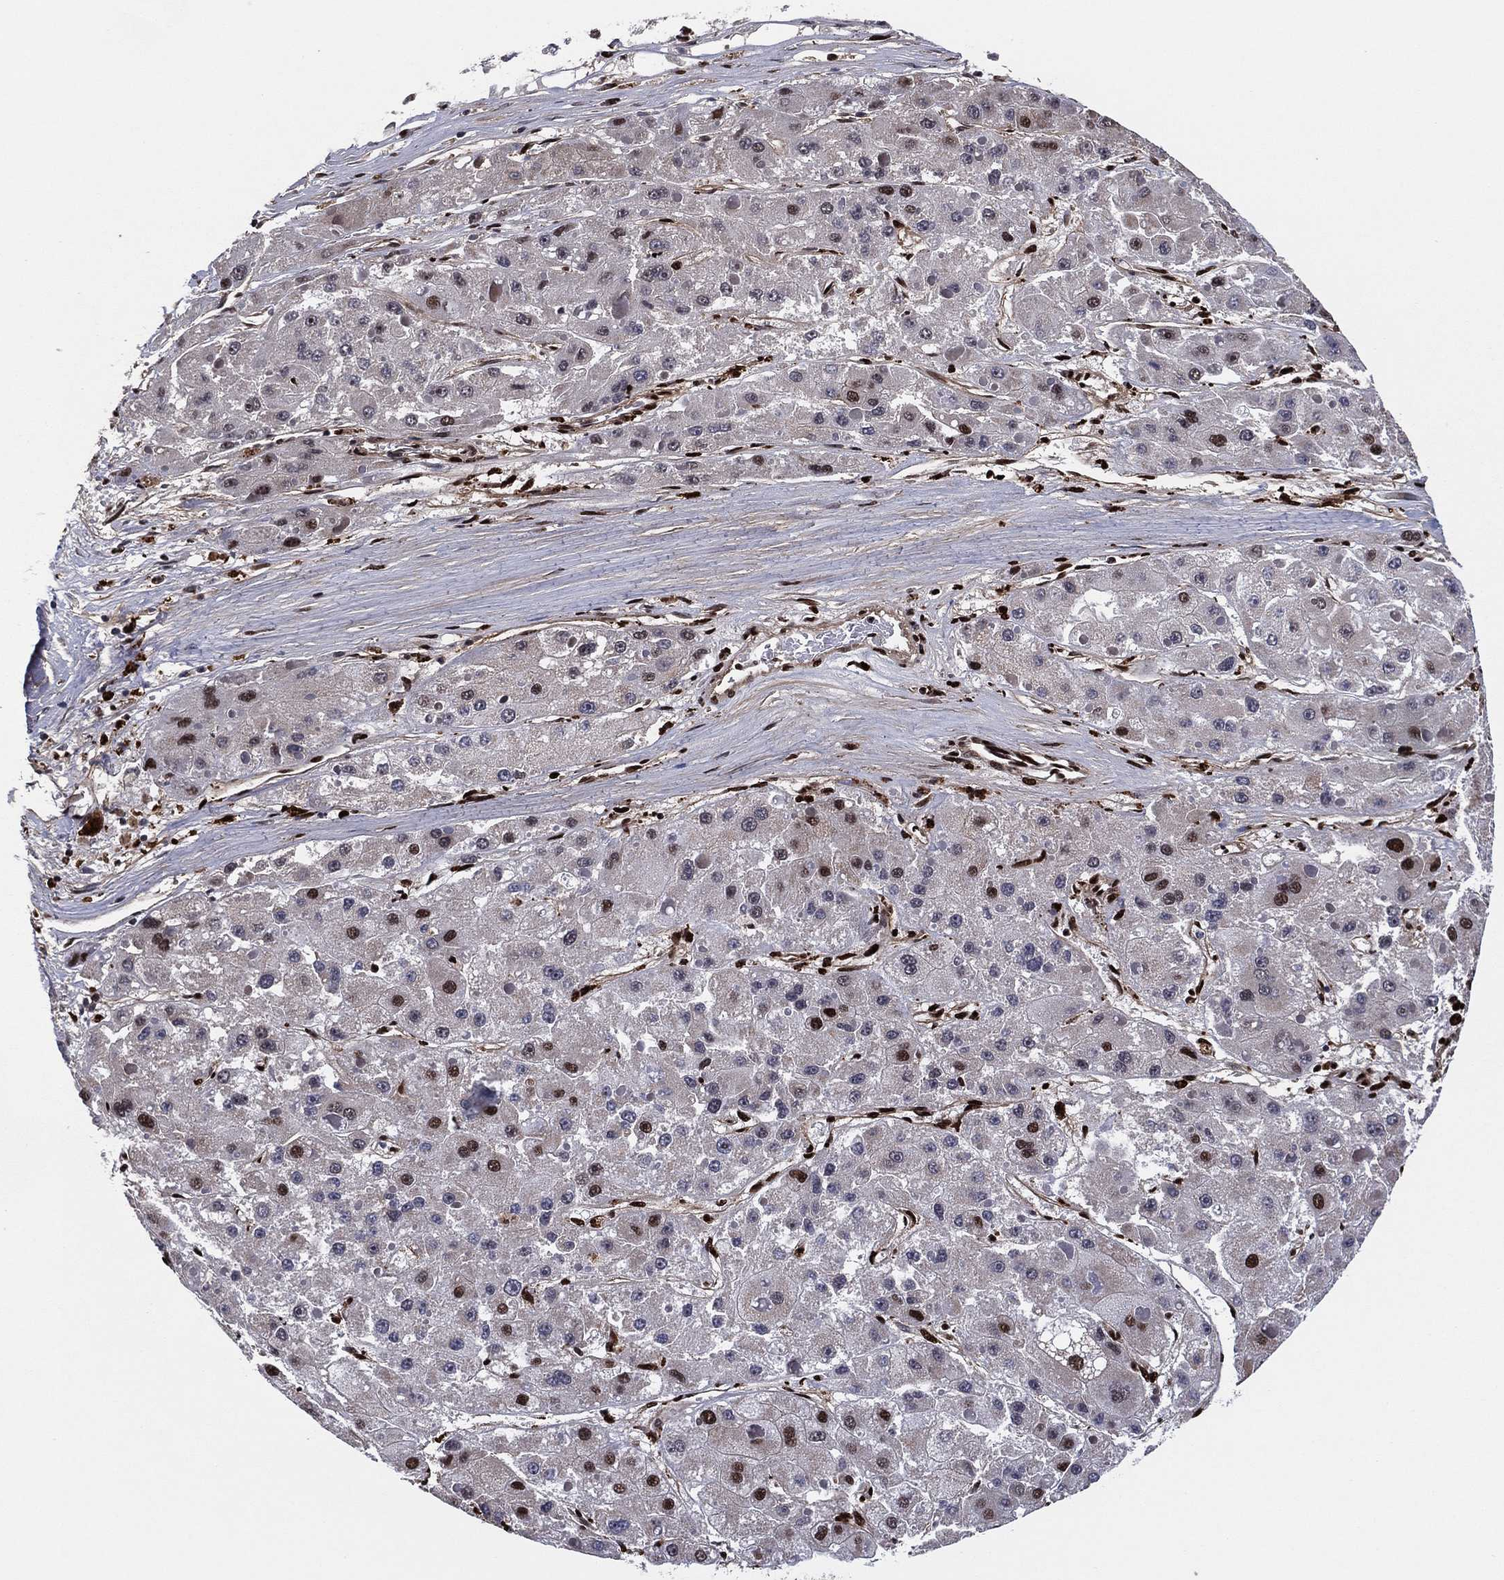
{"staining": {"intensity": "strong", "quantity": "<25%", "location": "nuclear"}, "tissue": "liver cancer", "cell_type": "Tumor cells", "image_type": "cancer", "snomed": [{"axis": "morphology", "description": "Carcinoma, Hepatocellular, NOS"}, {"axis": "topography", "description": "Liver"}], "caption": "Immunohistochemistry (IHC) (DAB) staining of liver cancer (hepatocellular carcinoma) exhibits strong nuclear protein positivity in approximately <25% of tumor cells. The protein is shown in brown color, while the nuclei are stained blue.", "gene": "TP53BP1", "patient": {"sex": "female", "age": 73}}